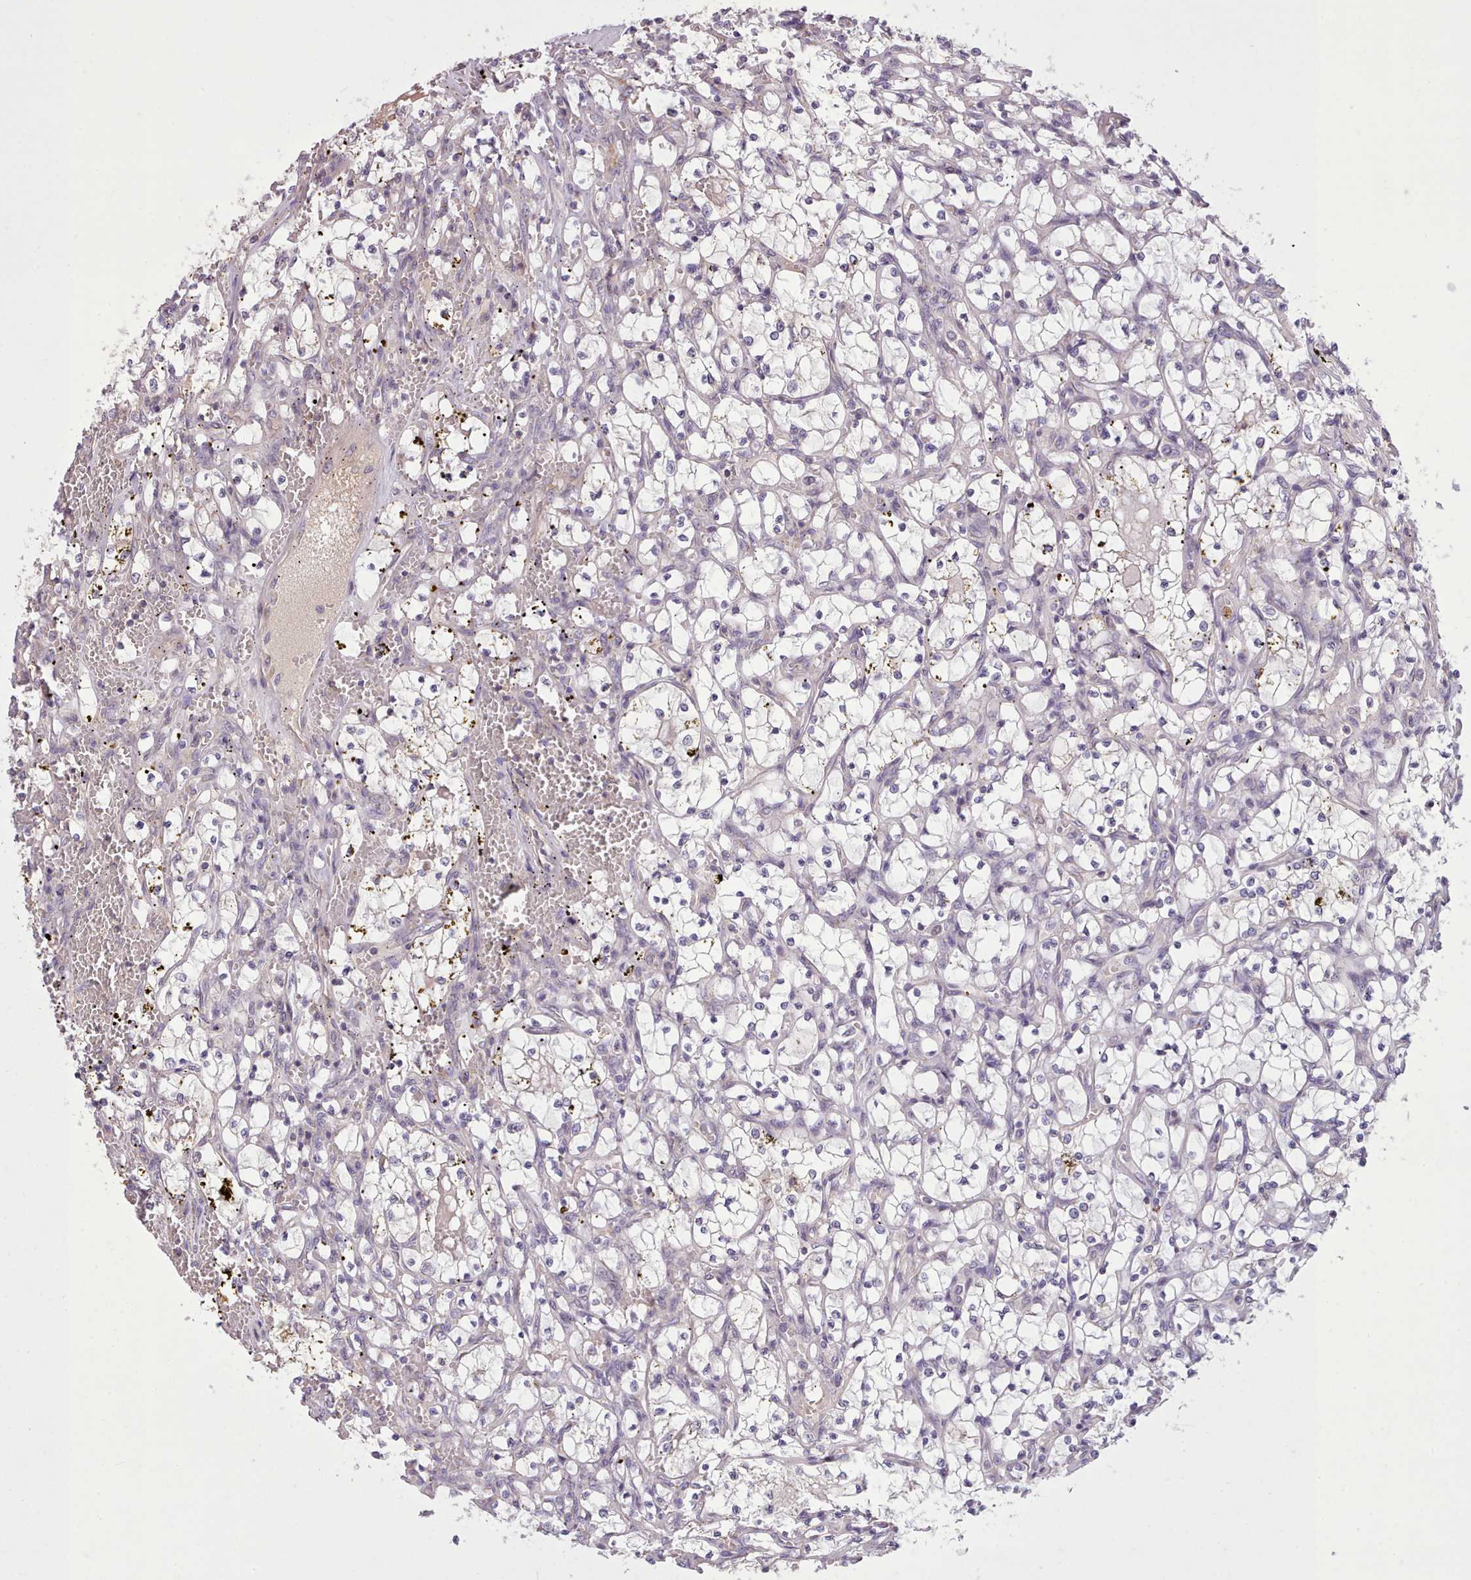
{"staining": {"intensity": "negative", "quantity": "none", "location": "none"}, "tissue": "renal cancer", "cell_type": "Tumor cells", "image_type": "cancer", "snomed": [{"axis": "morphology", "description": "Adenocarcinoma, NOS"}, {"axis": "topography", "description": "Kidney"}], "caption": "Image shows no significant protein expression in tumor cells of renal adenocarcinoma.", "gene": "NMRK1", "patient": {"sex": "female", "age": 69}}